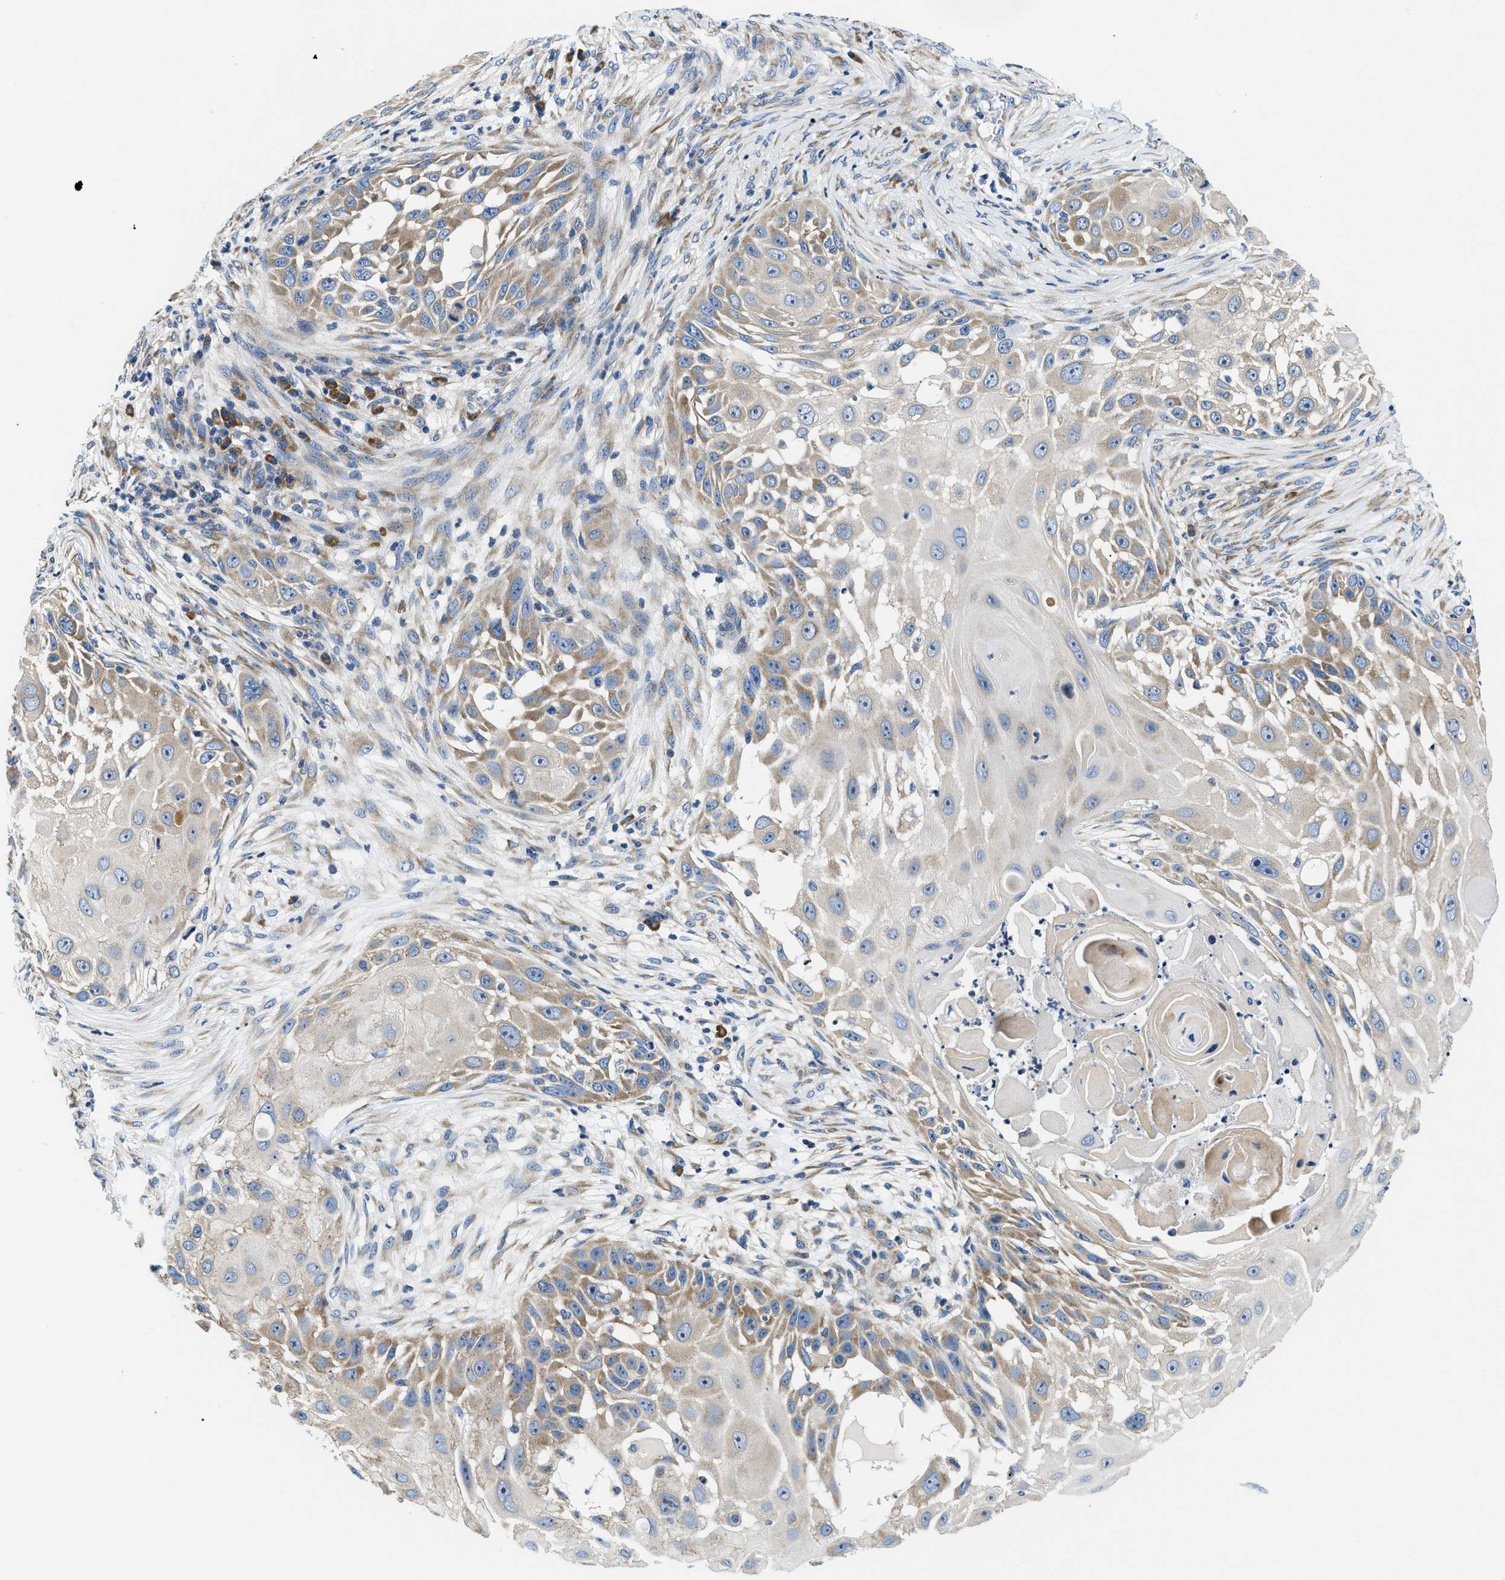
{"staining": {"intensity": "moderate", "quantity": "<25%", "location": "cytoplasmic/membranous"}, "tissue": "skin cancer", "cell_type": "Tumor cells", "image_type": "cancer", "snomed": [{"axis": "morphology", "description": "Squamous cell carcinoma, NOS"}, {"axis": "topography", "description": "Skin"}], "caption": "Human skin squamous cell carcinoma stained for a protein (brown) shows moderate cytoplasmic/membranous positive staining in approximately <25% of tumor cells.", "gene": "IKBKE", "patient": {"sex": "female", "age": 44}}